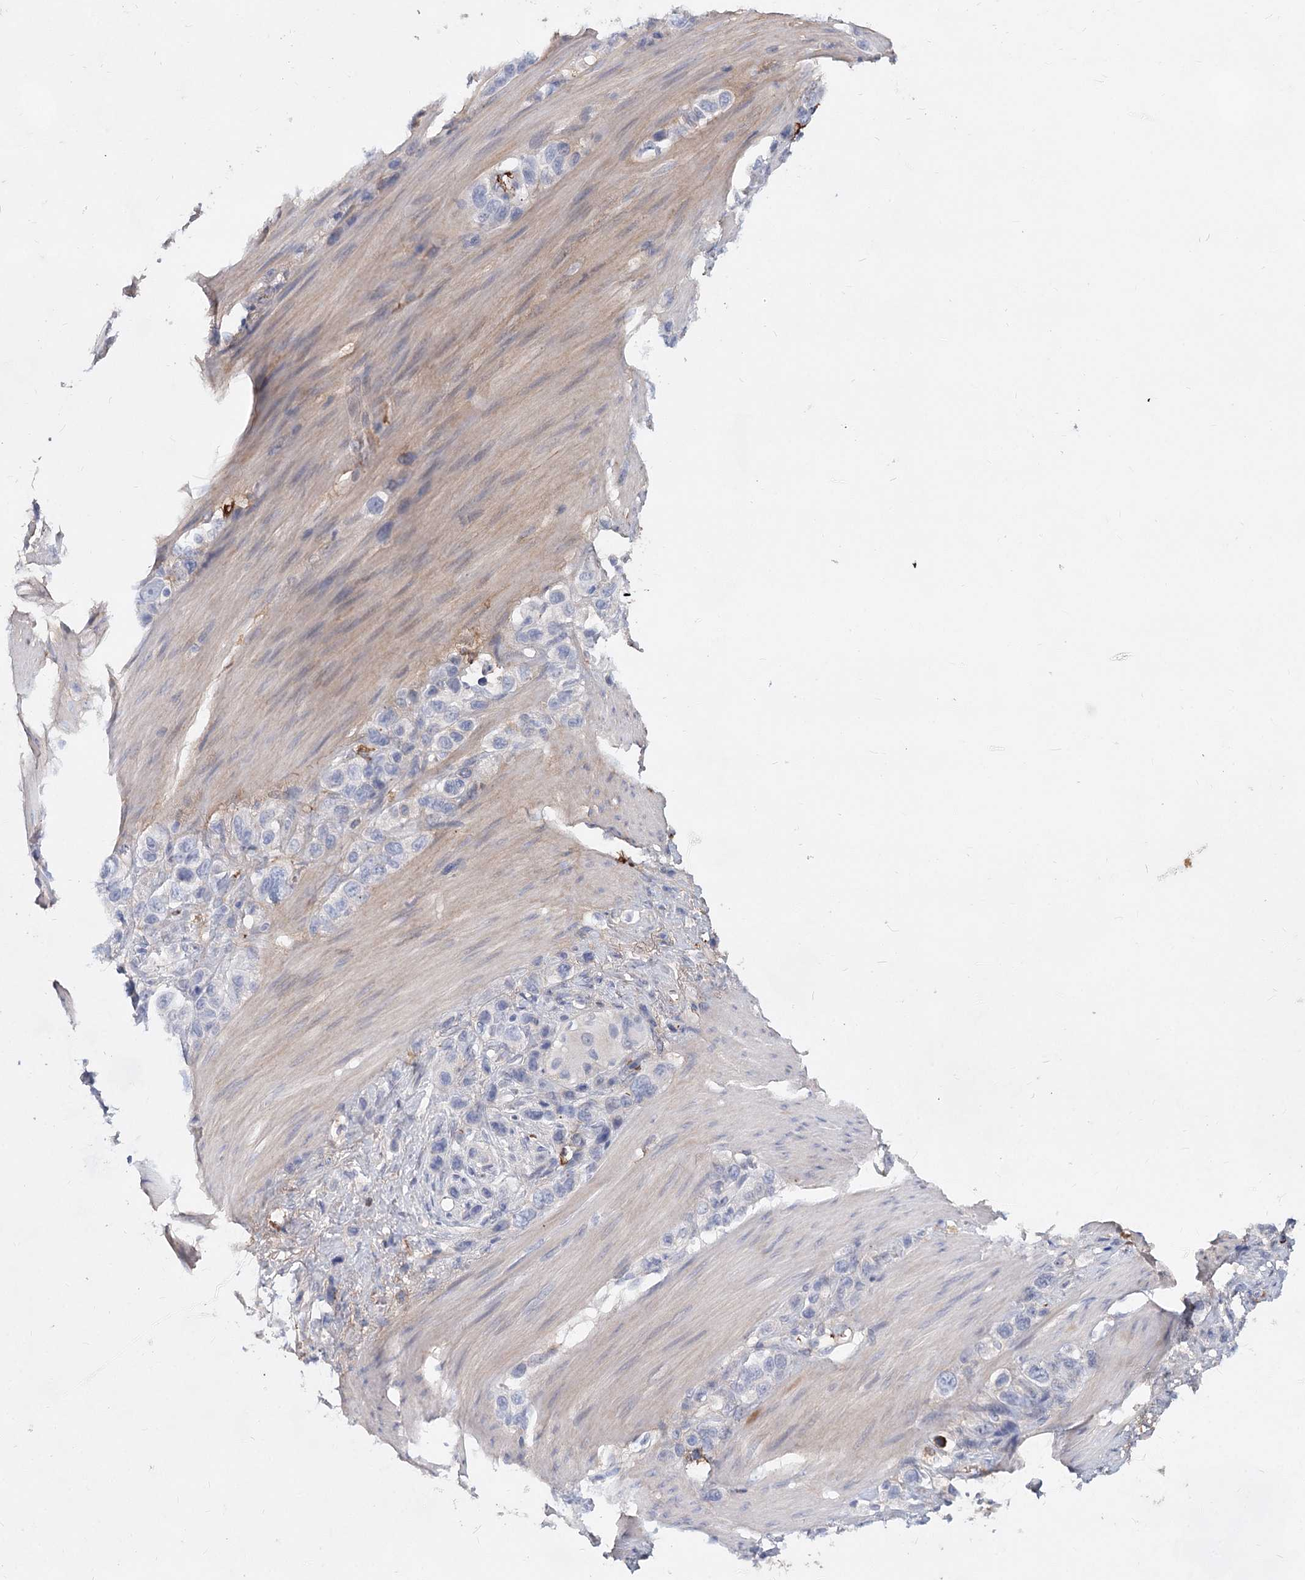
{"staining": {"intensity": "negative", "quantity": "none", "location": "none"}, "tissue": "stomach cancer", "cell_type": "Tumor cells", "image_type": "cancer", "snomed": [{"axis": "morphology", "description": "Adenocarcinoma, NOS"}, {"axis": "morphology", "description": "Adenocarcinoma, High grade"}, {"axis": "topography", "description": "Stomach, upper"}, {"axis": "topography", "description": "Stomach, lower"}], "caption": "Tumor cells are negative for protein expression in human stomach high-grade adenocarcinoma.", "gene": "TASOR2", "patient": {"sex": "female", "age": 65}}